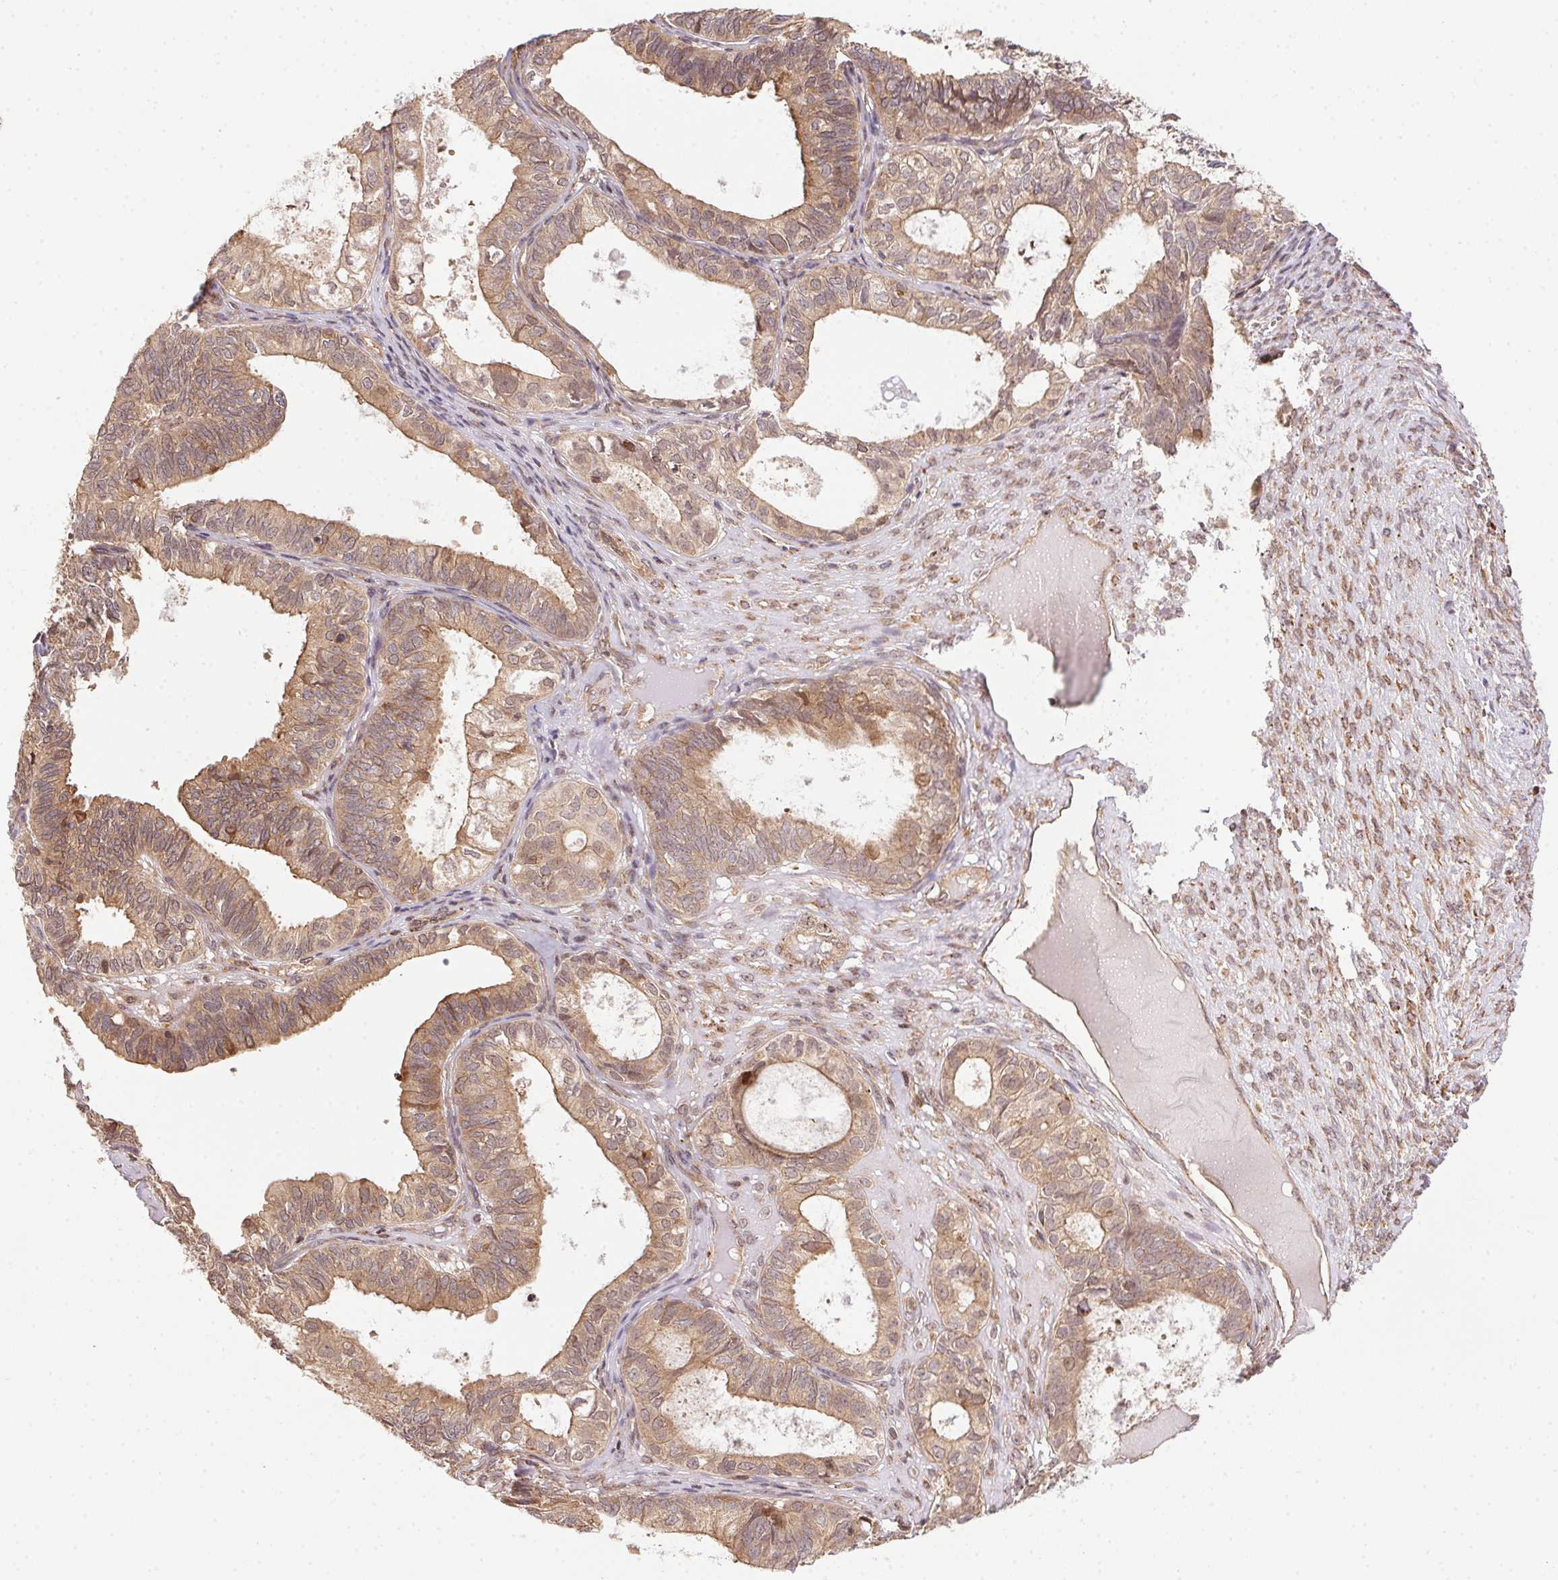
{"staining": {"intensity": "moderate", "quantity": ">75%", "location": "cytoplasmic/membranous"}, "tissue": "colorectal cancer", "cell_type": "Tumor cells", "image_type": "cancer", "snomed": [{"axis": "morphology", "description": "Adenocarcinoma, NOS"}, {"axis": "topography", "description": "Colon"}], "caption": "IHC of colorectal cancer (adenocarcinoma) reveals medium levels of moderate cytoplasmic/membranous staining in approximately >75% of tumor cells.", "gene": "MEX3D", "patient": {"sex": "female", "age": 86}}